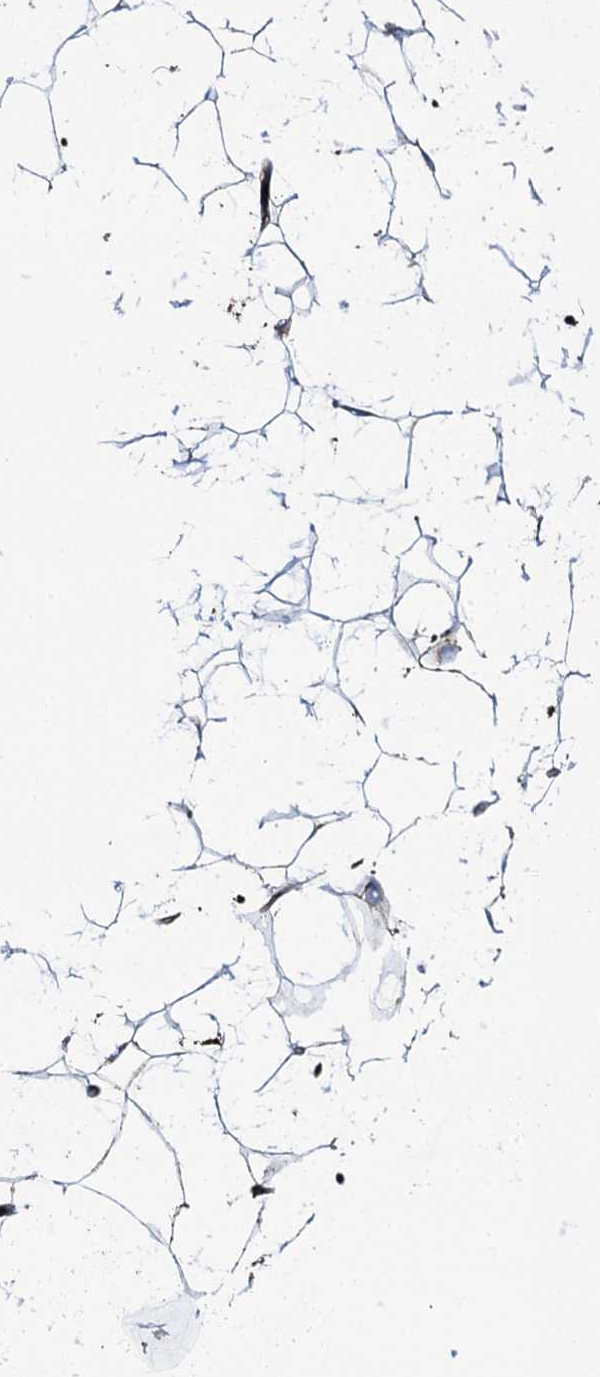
{"staining": {"intensity": "moderate", "quantity": ">75%", "location": "cytoplasmic/membranous"}, "tissue": "adipose tissue", "cell_type": "Adipocytes", "image_type": "normal", "snomed": [{"axis": "morphology", "description": "Normal tissue, NOS"}, {"axis": "topography", "description": "Breast"}], "caption": "Protein staining by immunohistochemistry (IHC) shows moderate cytoplasmic/membranous positivity in about >75% of adipocytes in benign adipose tissue. (IHC, brightfield microscopy, high magnification).", "gene": "INTS10", "patient": {"sex": "female", "age": 26}}